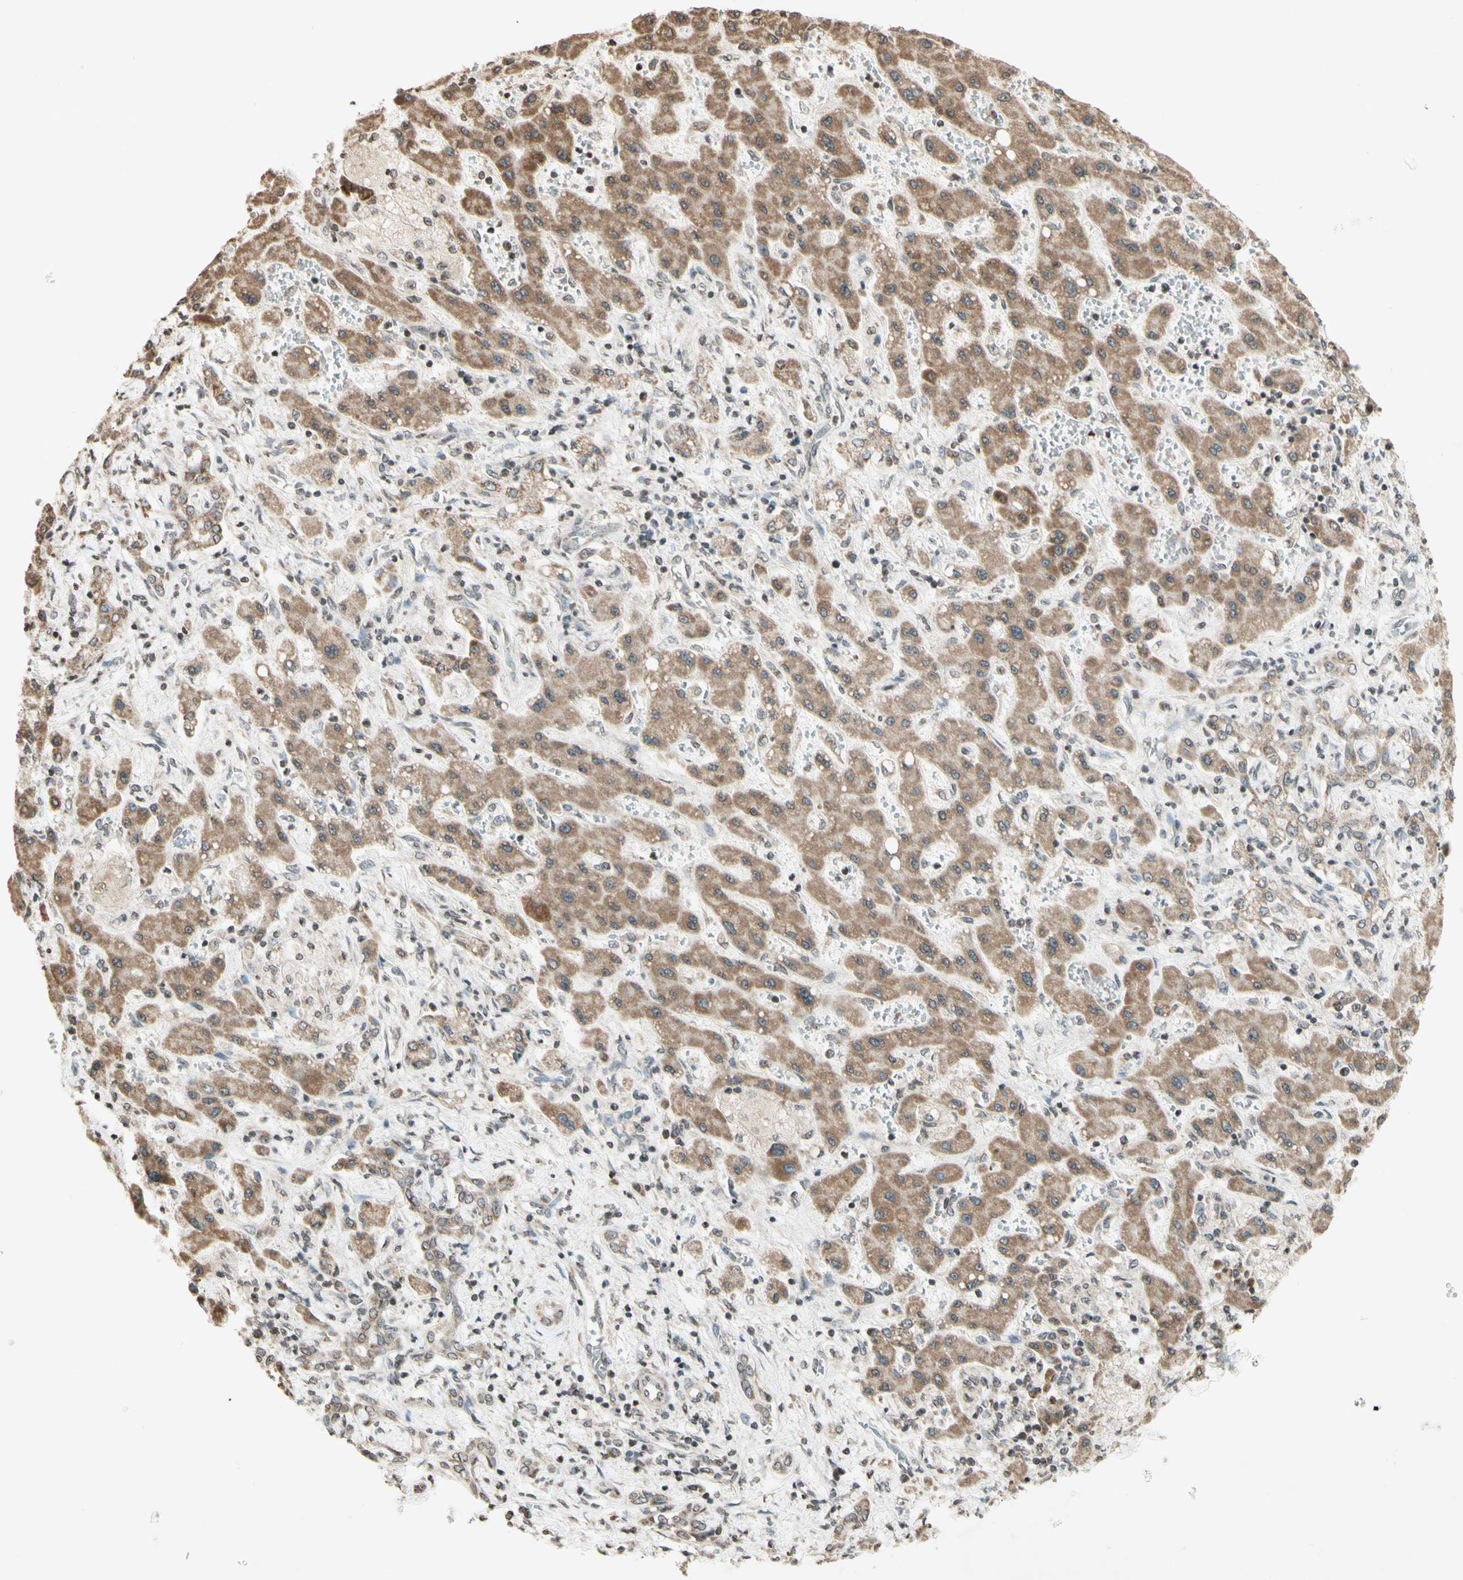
{"staining": {"intensity": "moderate", "quantity": ">75%", "location": "cytoplasmic/membranous"}, "tissue": "liver cancer", "cell_type": "Tumor cells", "image_type": "cancer", "snomed": [{"axis": "morphology", "description": "Cholangiocarcinoma"}, {"axis": "topography", "description": "Liver"}], "caption": "Moderate cytoplasmic/membranous positivity for a protein is seen in about >75% of tumor cells of liver cancer using immunohistochemistry.", "gene": "CCNI", "patient": {"sex": "male", "age": 50}}